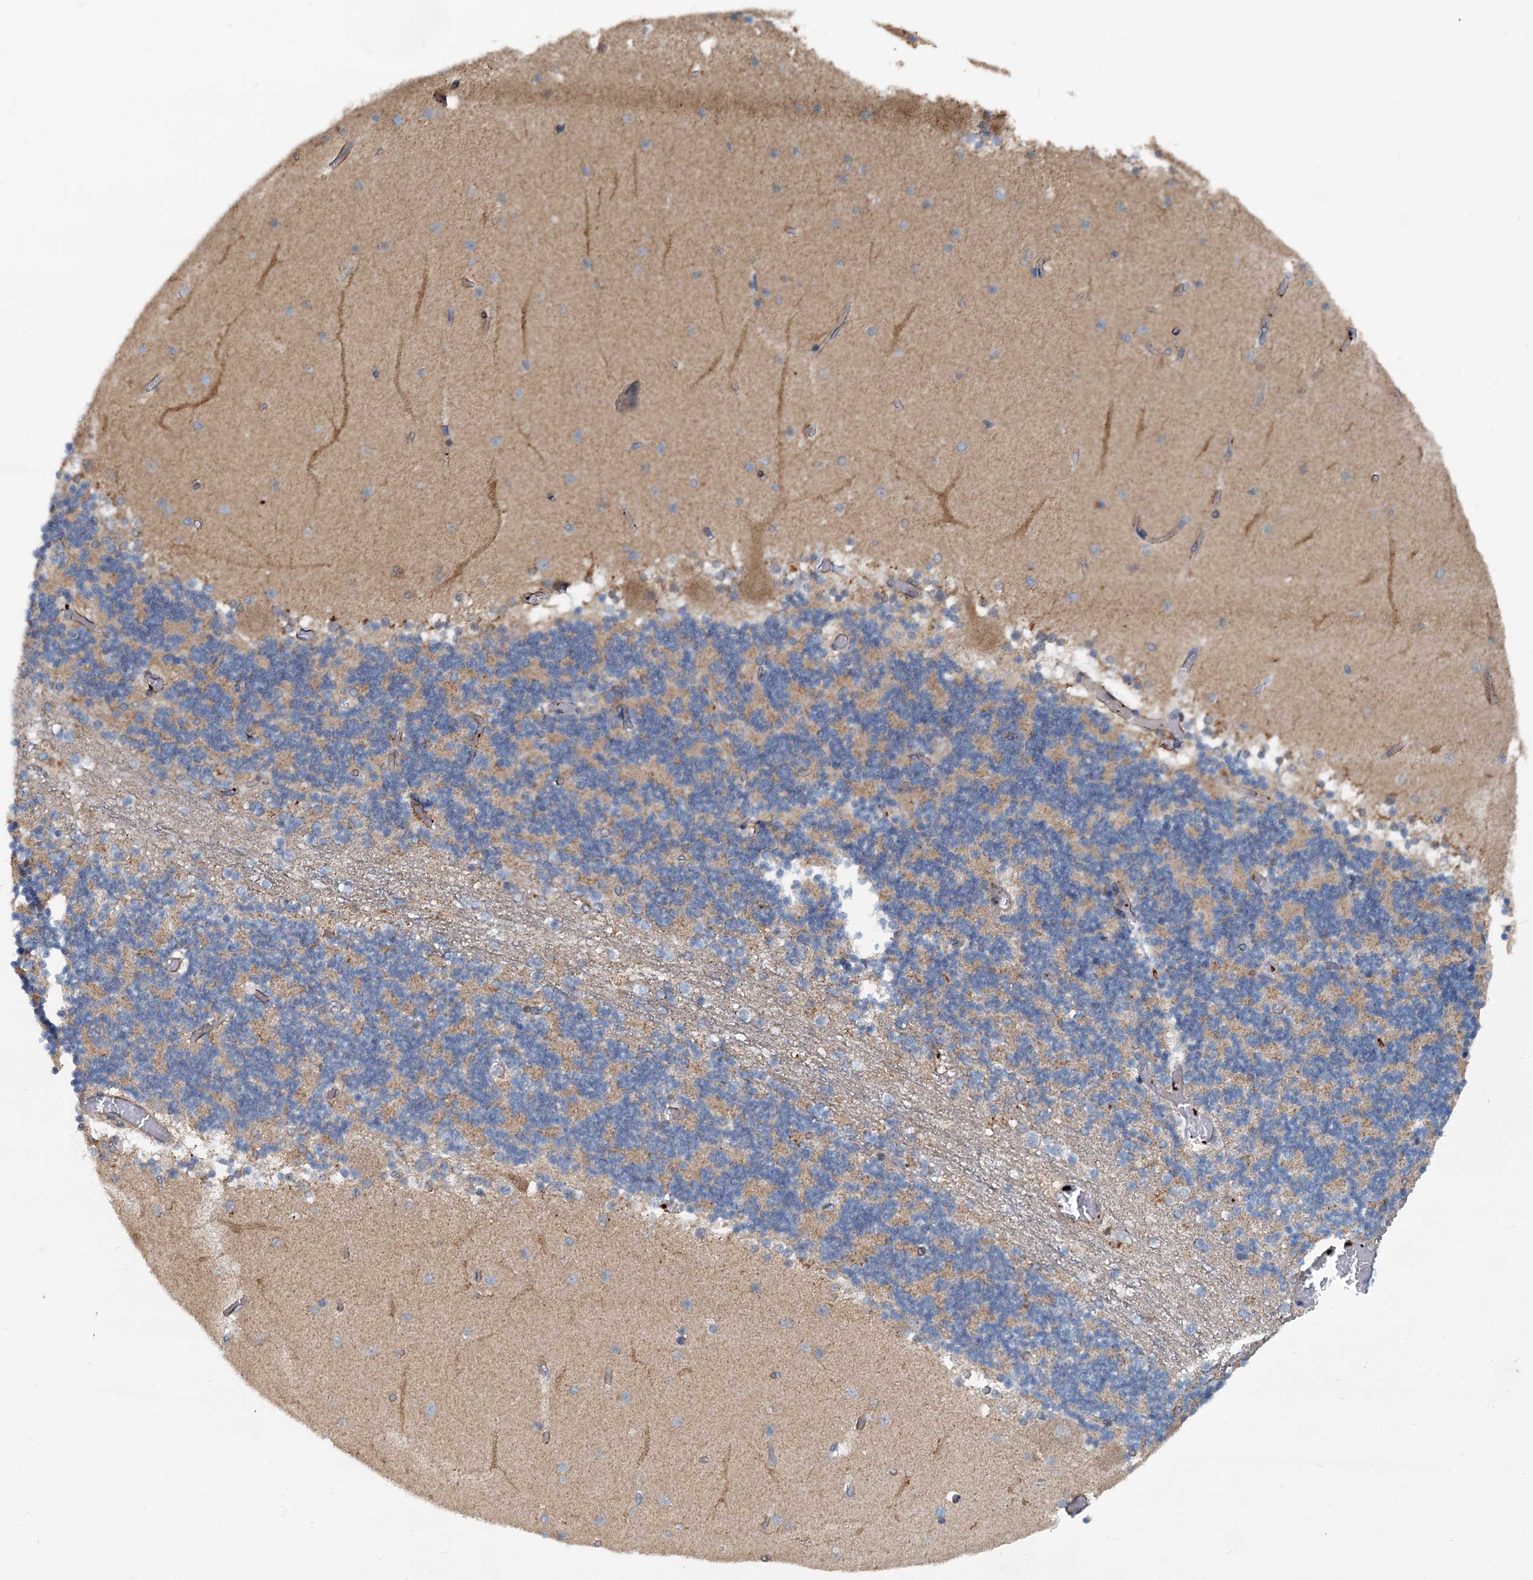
{"staining": {"intensity": "weak", "quantity": ">75%", "location": "cytoplasmic/membranous"}, "tissue": "cerebellum", "cell_type": "Cells in granular layer", "image_type": "normal", "snomed": [{"axis": "morphology", "description": "Normal tissue, NOS"}, {"axis": "topography", "description": "Cerebellum"}], "caption": "A brown stain labels weak cytoplasmic/membranous expression of a protein in cells in granular layer of unremarkable human cerebellum. Immunohistochemistry (ihc) stains the protein in brown and the nuclei are stained blue.", "gene": "GCLM", "patient": {"sex": "female", "age": 28}}